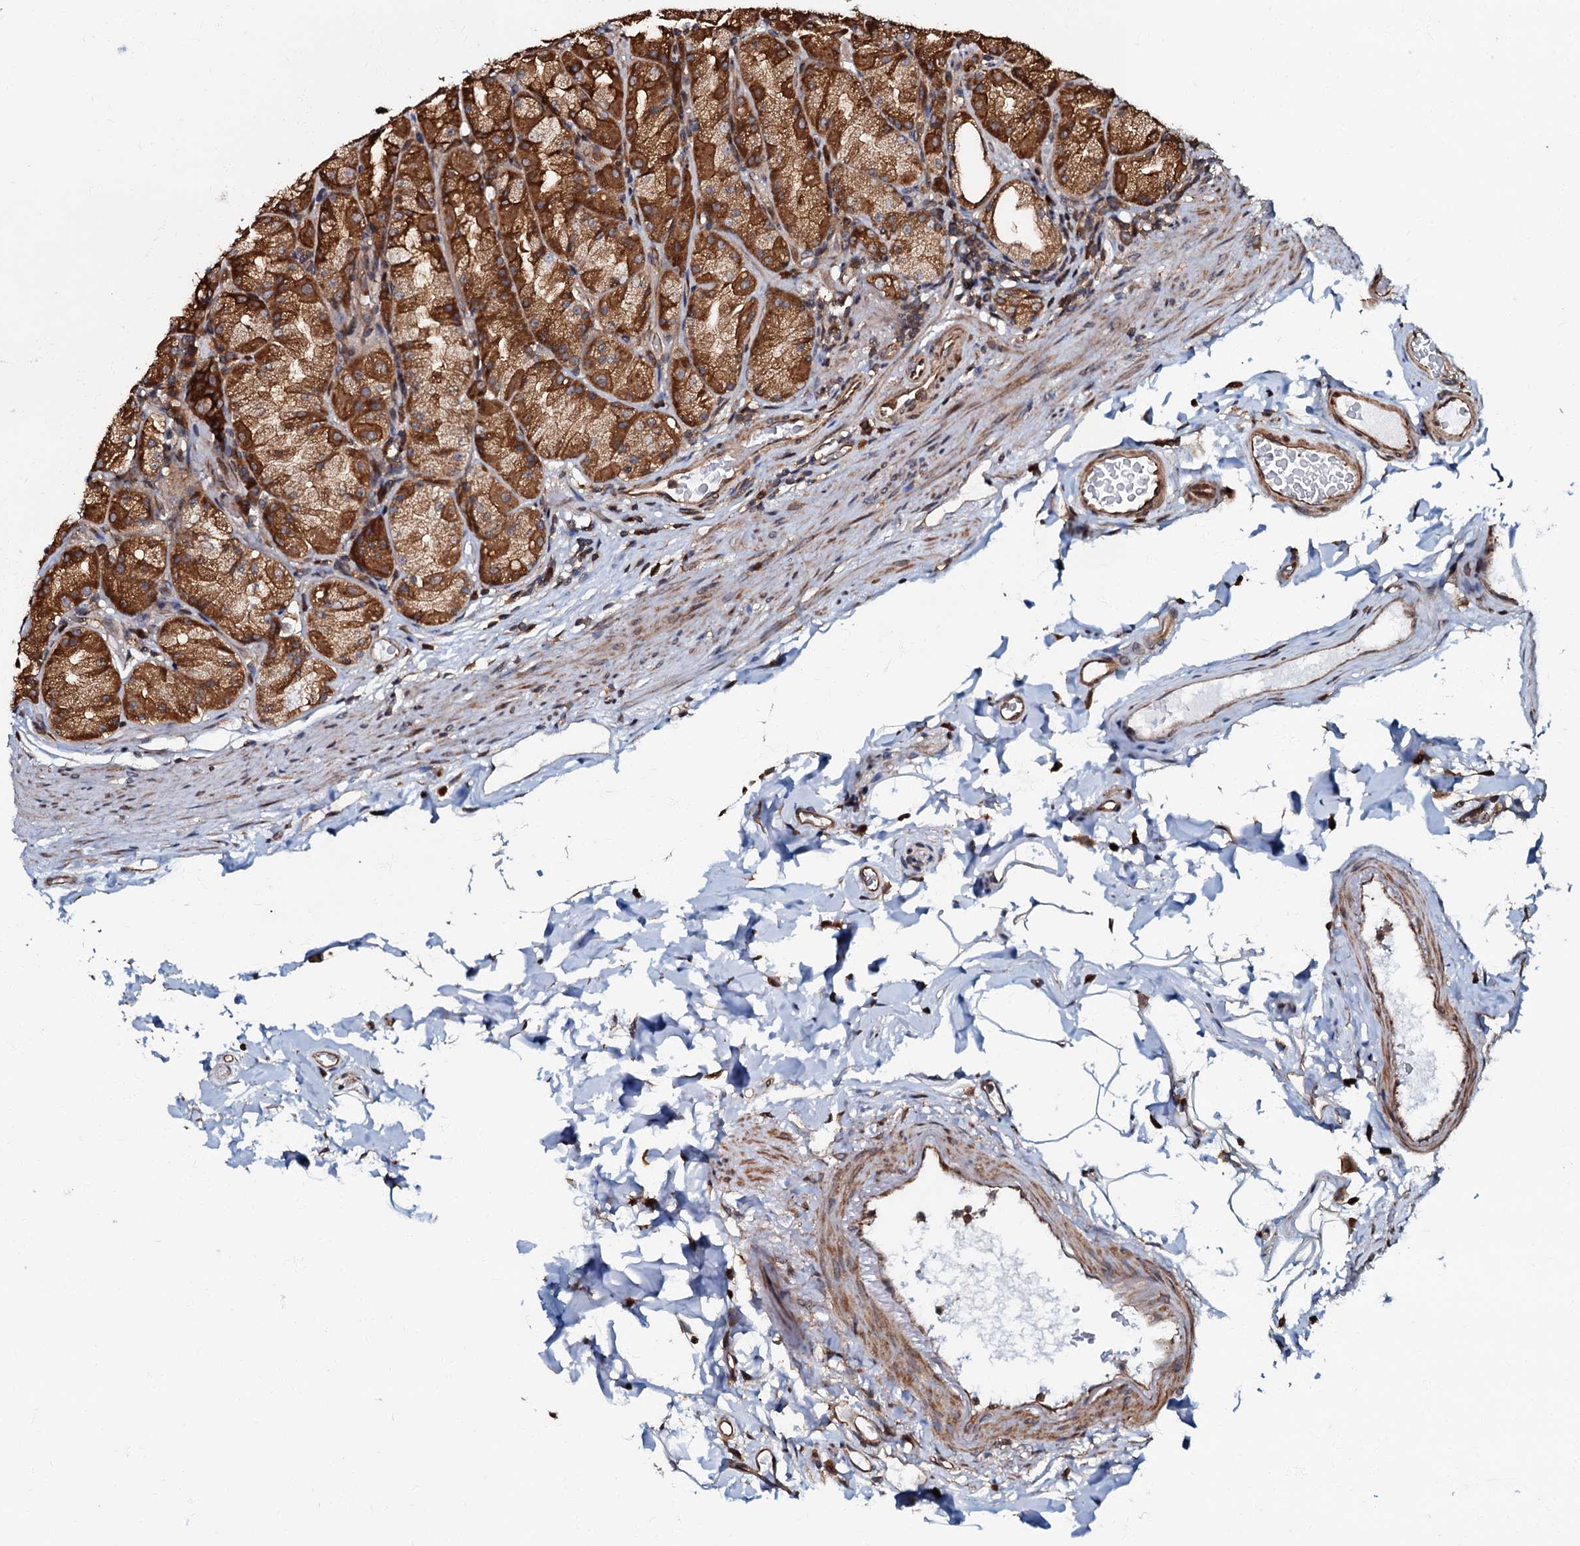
{"staining": {"intensity": "moderate", "quantity": ">75%", "location": "cytoplasmic/membranous"}, "tissue": "stomach", "cell_type": "Glandular cells", "image_type": "normal", "snomed": [{"axis": "morphology", "description": "Normal tissue, NOS"}, {"axis": "topography", "description": "Stomach, upper"}], "caption": "Moderate cytoplasmic/membranous staining for a protein is present in approximately >75% of glandular cells of benign stomach using IHC.", "gene": "OSBP", "patient": {"sex": "male", "age": 68}}